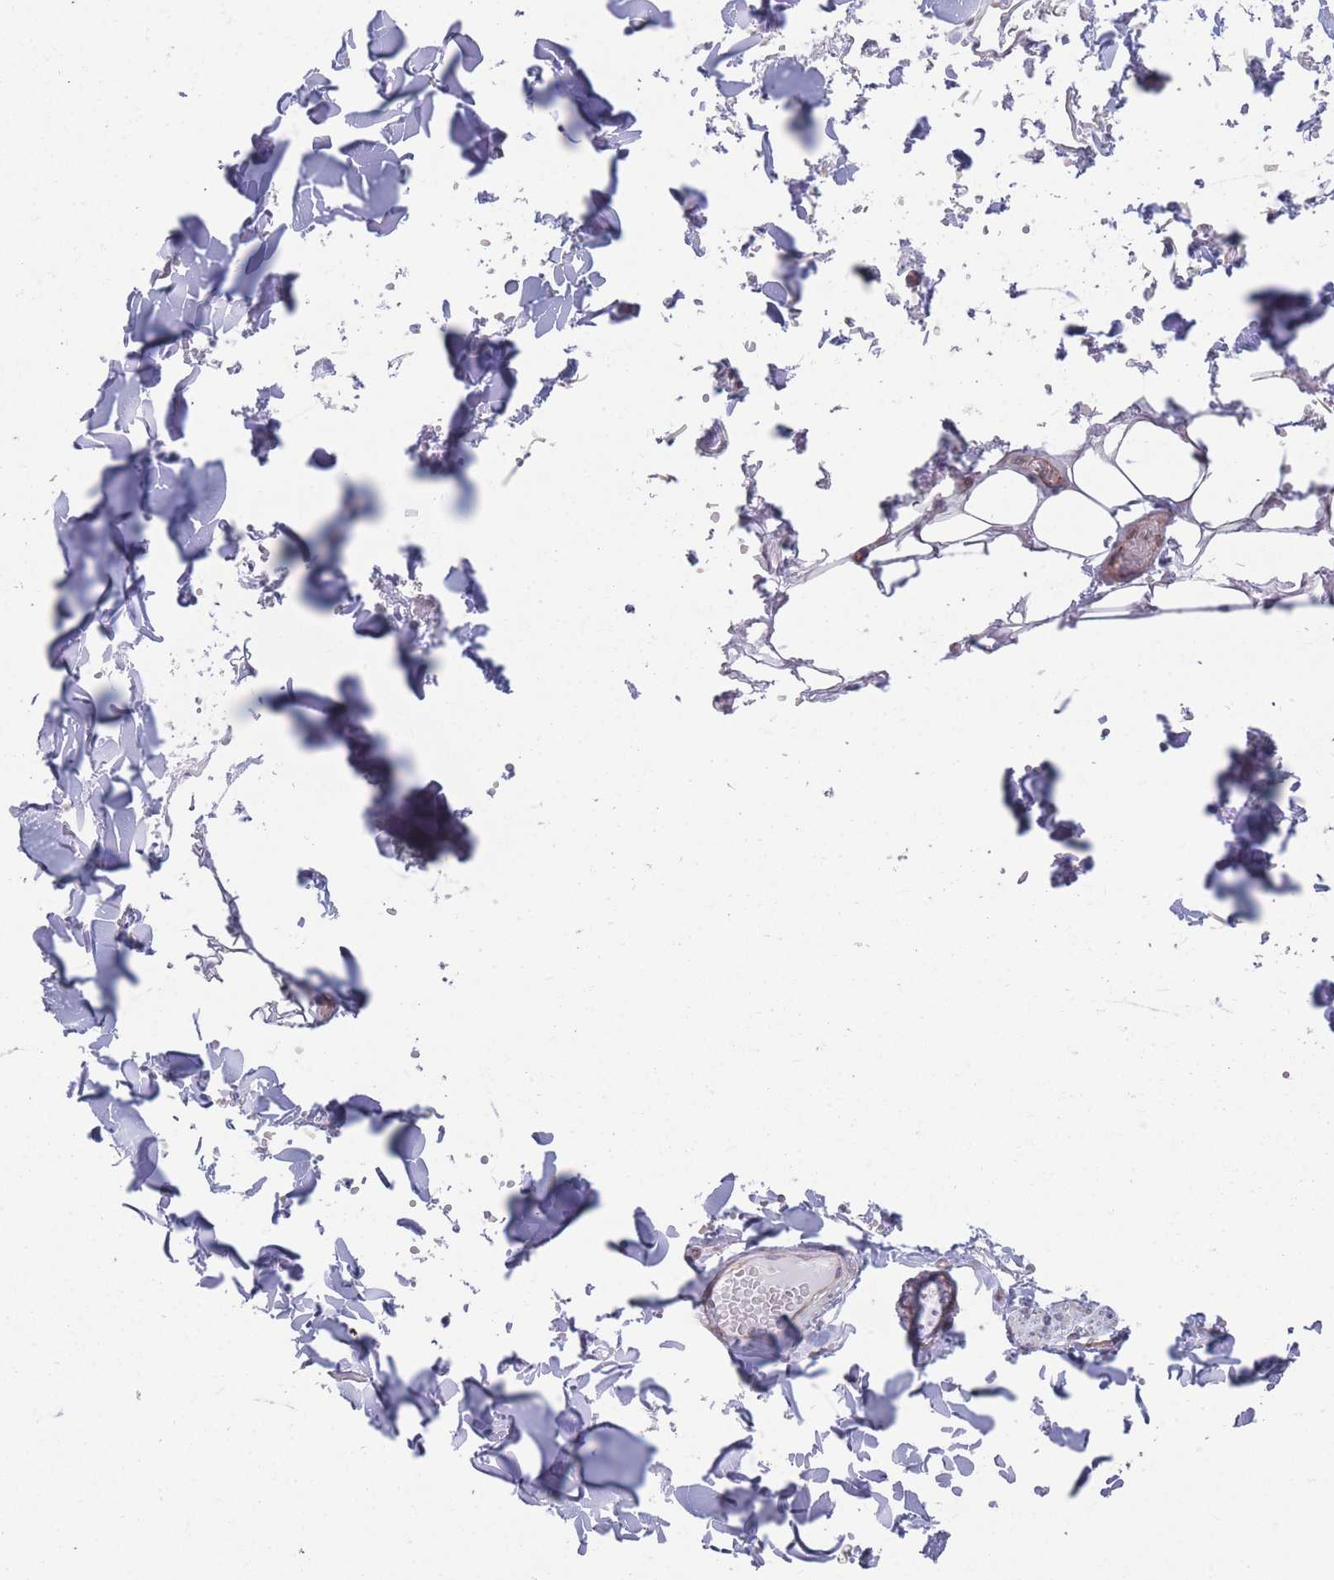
{"staining": {"intensity": "negative", "quantity": "none", "location": "none"}, "tissue": "adipose tissue", "cell_type": "Adipocytes", "image_type": "normal", "snomed": [{"axis": "morphology", "description": "Normal tissue, NOS"}, {"axis": "topography", "description": "Salivary gland"}, {"axis": "topography", "description": "Peripheral nerve tissue"}], "caption": "IHC histopathology image of benign adipose tissue: adipose tissue stained with DAB (3,3'-diaminobenzidine) displays no significant protein staining in adipocytes.", "gene": "VRK2", "patient": {"sex": "male", "age": 38}}